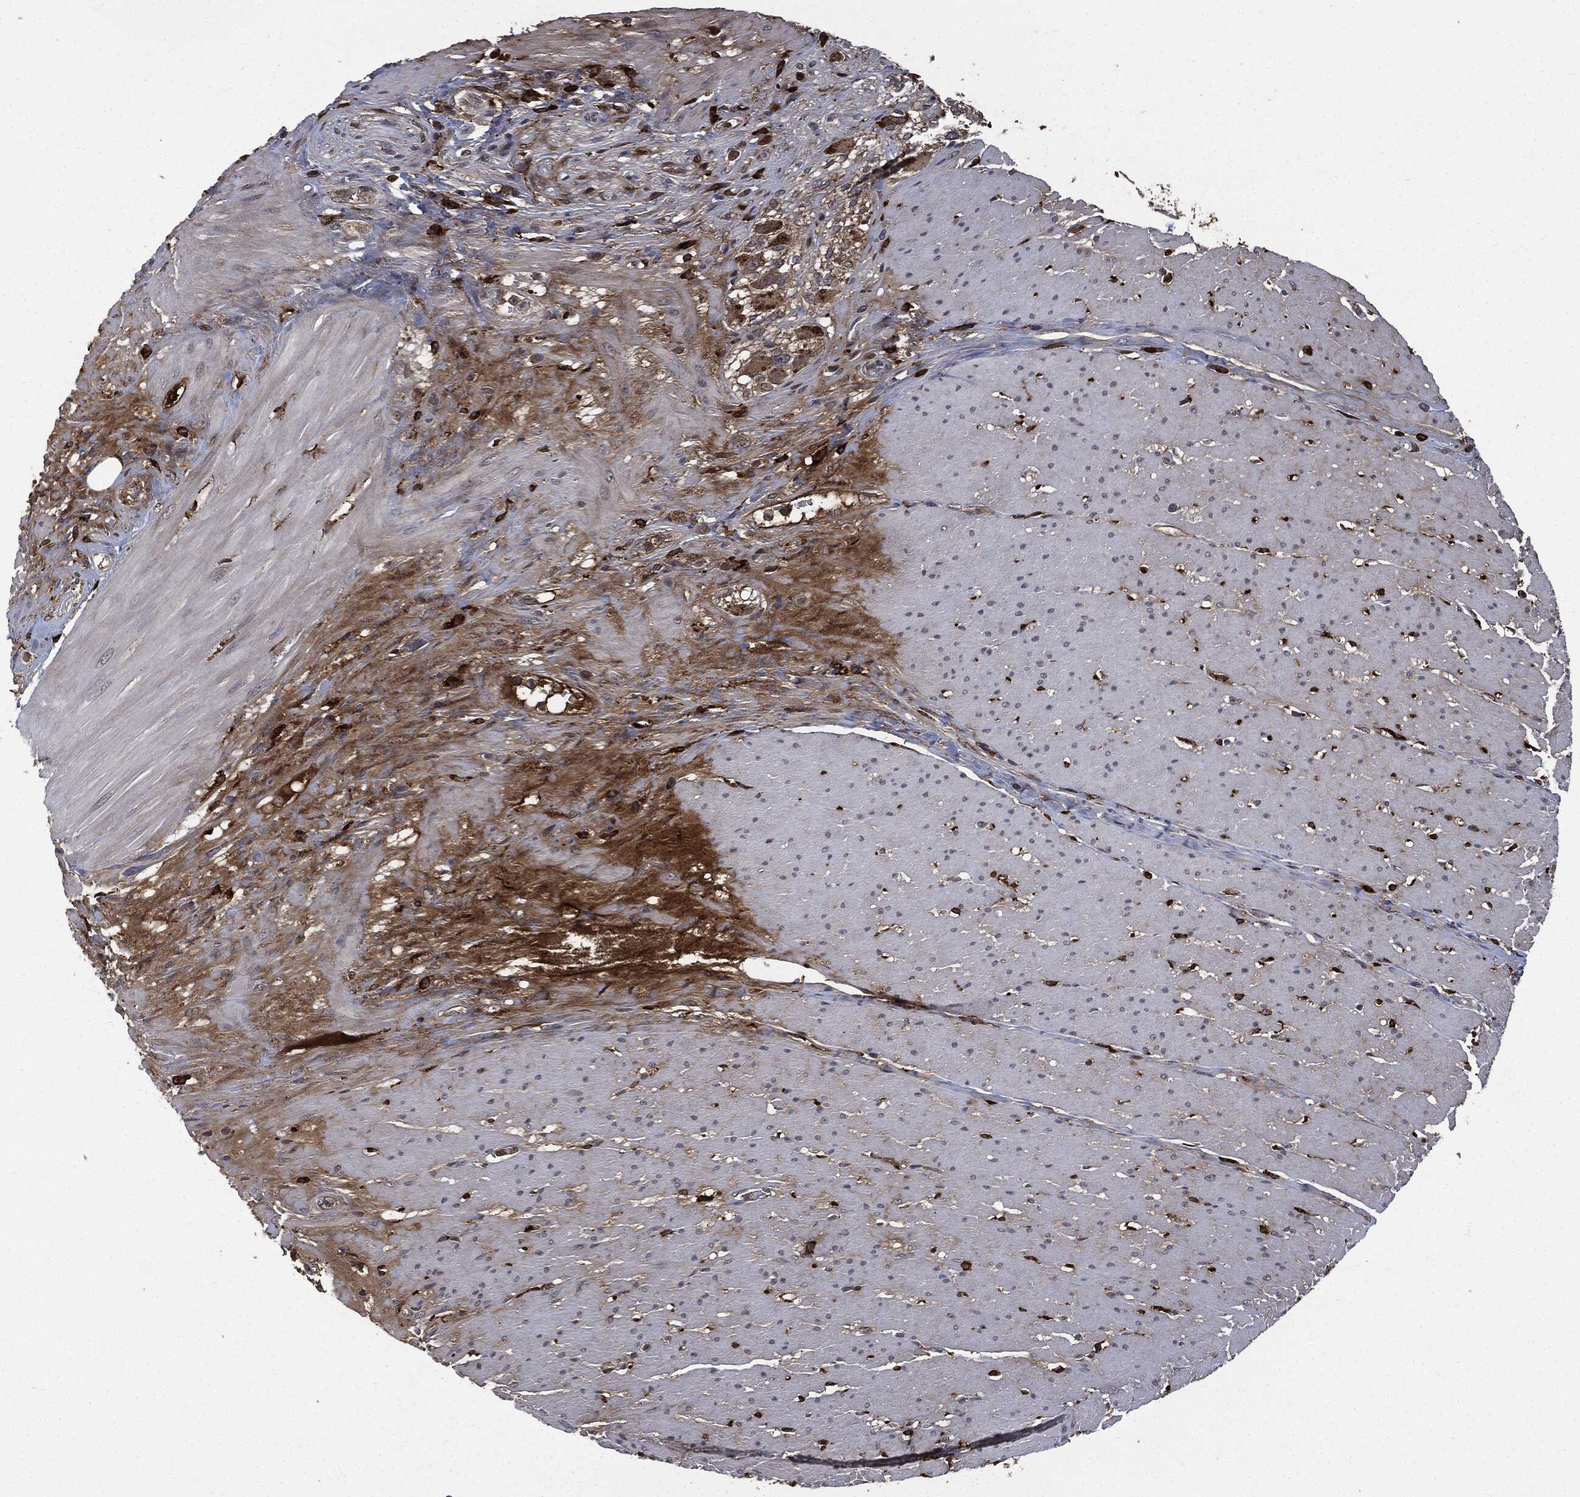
{"staining": {"intensity": "negative", "quantity": "none", "location": "none"}, "tissue": "smooth muscle", "cell_type": "Smooth muscle cells", "image_type": "normal", "snomed": [{"axis": "morphology", "description": "Normal tissue, NOS"}, {"axis": "topography", "description": "Soft tissue"}, {"axis": "topography", "description": "Smooth muscle"}], "caption": "Immunohistochemical staining of unremarkable smooth muscle exhibits no significant staining in smooth muscle cells.", "gene": "CRABP2", "patient": {"sex": "male", "age": 72}}